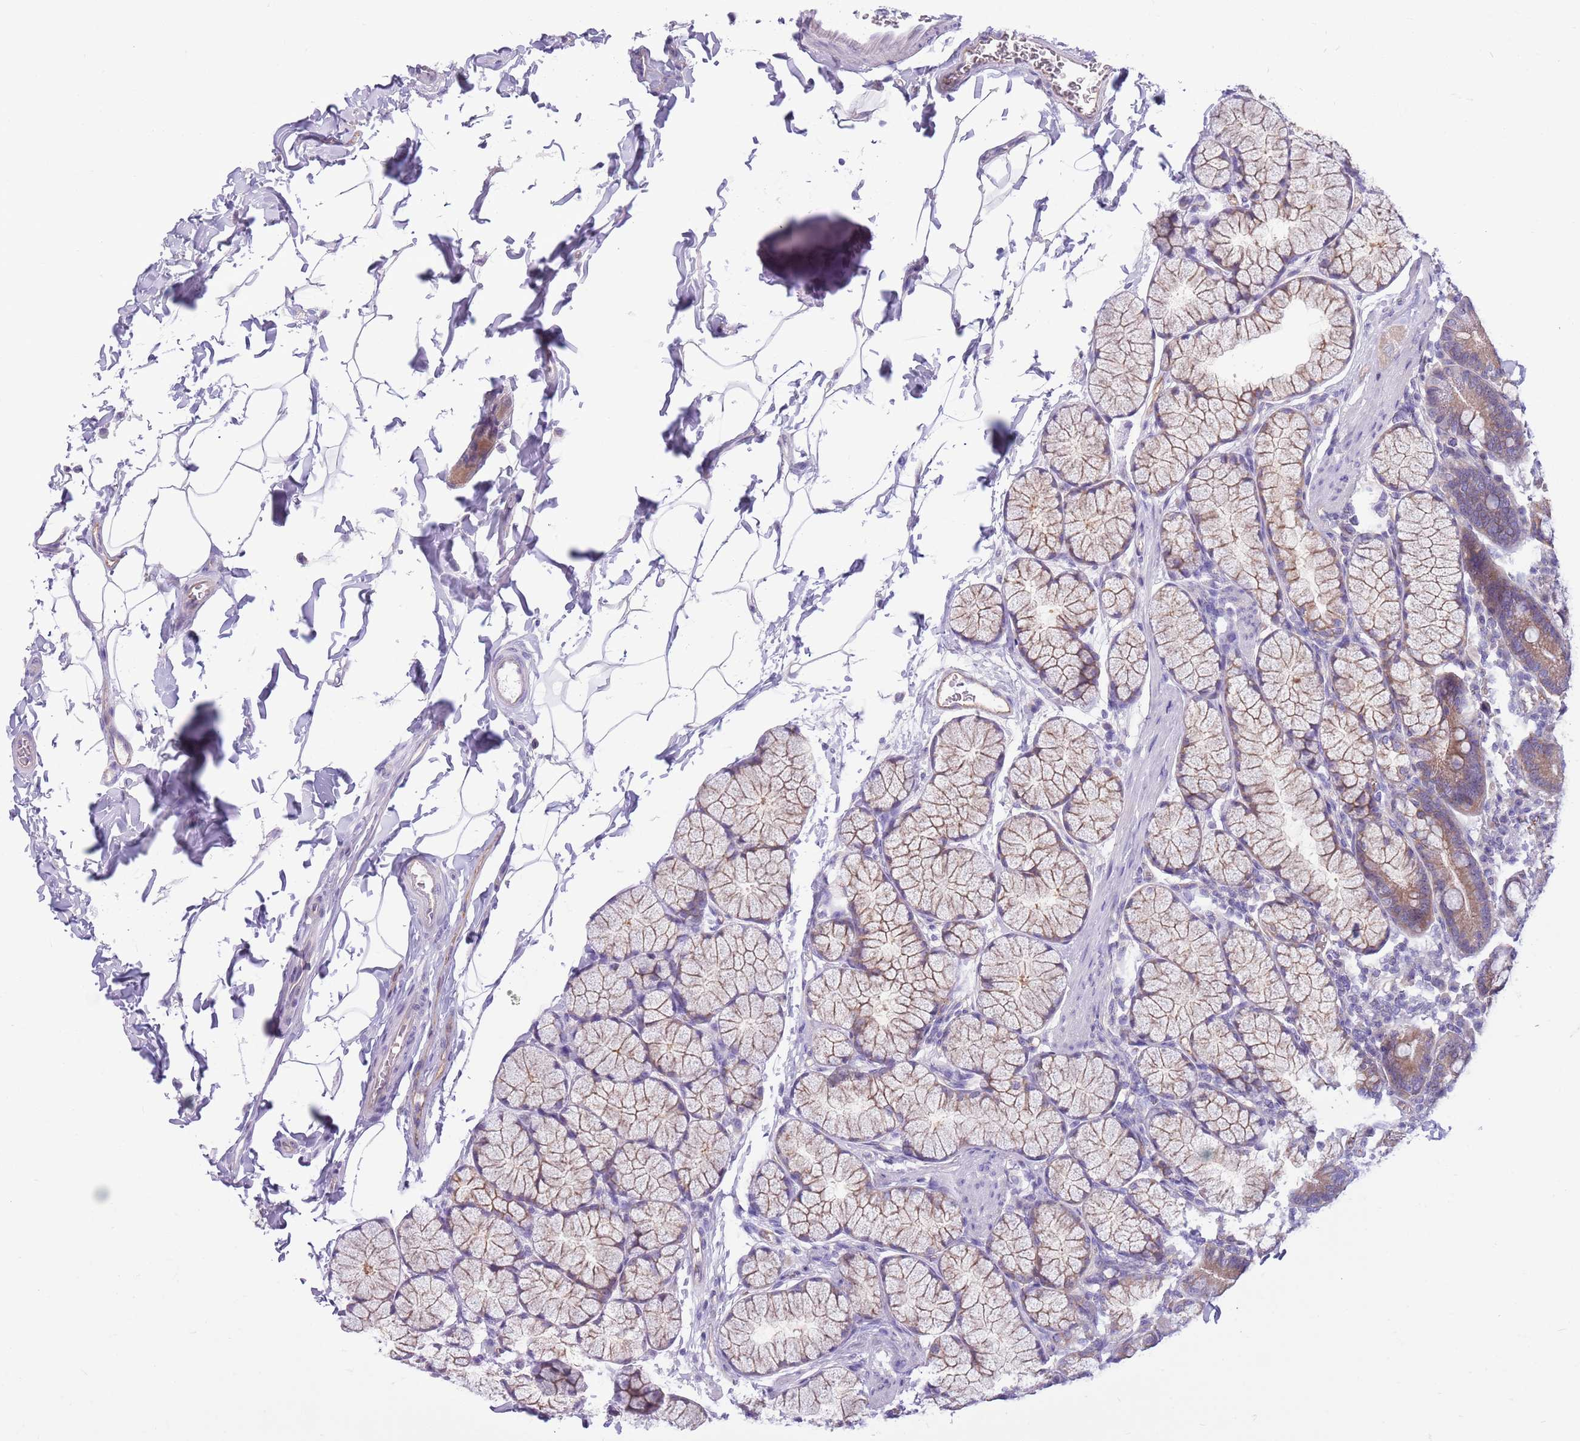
{"staining": {"intensity": "moderate", "quantity": ">75%", "location": "cytoplasmic/membranous"}, "tissue": "duodenum", "cell_type": "Glandular cells", "image_type": "normal", "snomed": [{"axis": "morphology", "description": "Normal tissue, NOS"}, {"axis": "topography", "description": "Duodenum"}], "caption": "Protein expression analysis of unremarkable duodenum reveals moderate cytoplasmic/membranous staining in approximately >75% of glandular cells. (DAB IHC, brown staining for protein, blue staining for nuclei).", "gene": "PARP8", "patient": {"sex": "male", "age": 35}}